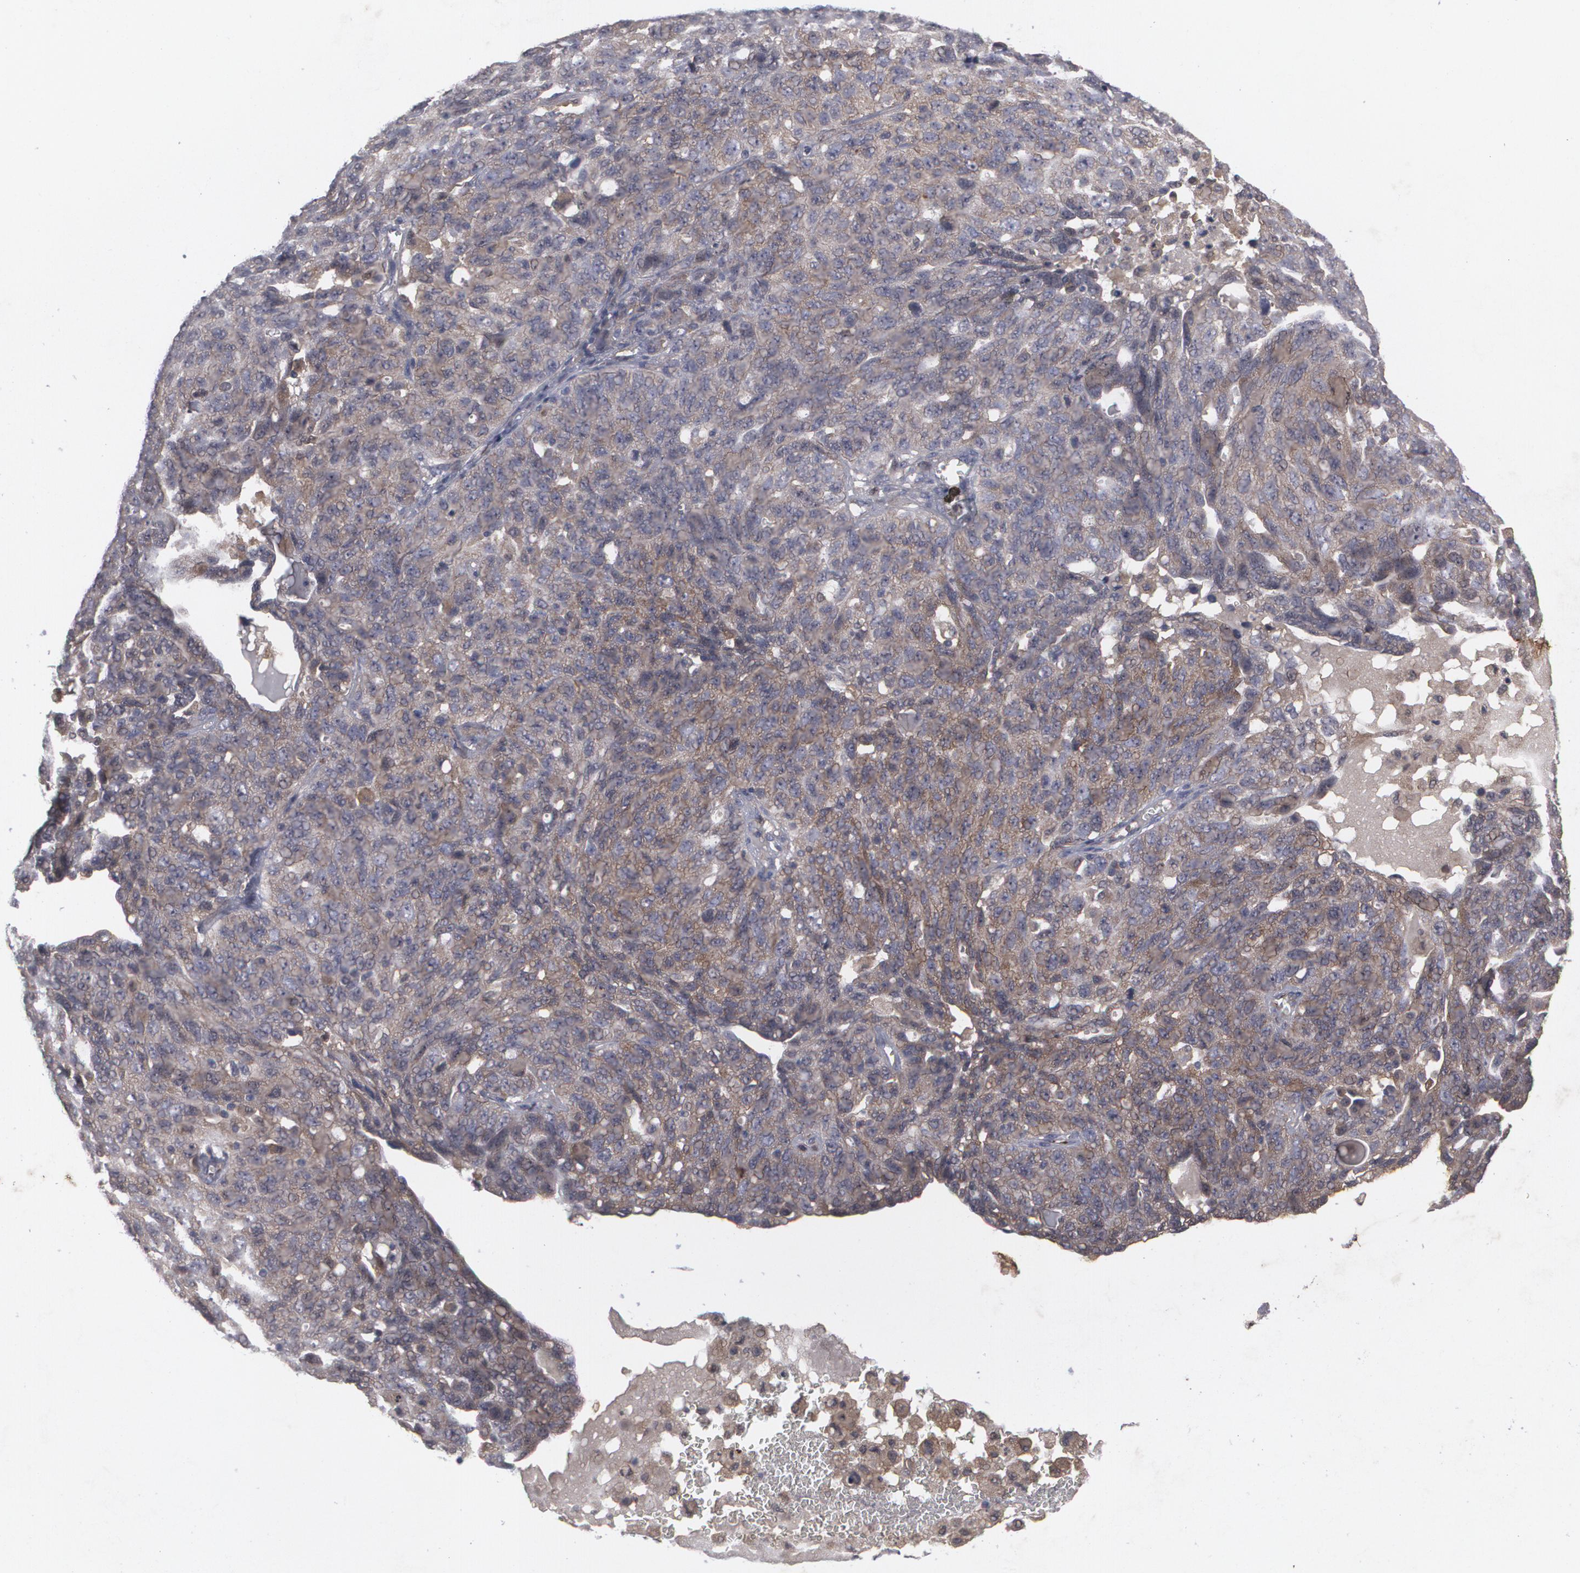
{"staining": {"intensity": "weak", "quantity": "25%-75%", "location": "cytoplasmic/membranous"}, "tissue": "ovarian cancer", "cell_type": "Tumor cells", "image_type": "cancer", "snomed": [{"axis": "morphology", "description": "Cystadenocarcinoma, serous, NOS"}, {"axis": "topography", "description": "Ovary"}], "caption": "The immunohistochemical stain labels weak cytoplasmic/membranous staining in tumor cells of ovarian cancer (serous cystadenocarcinoma) tissue. (DAB IHC, brown staining for protein, blue staining for nuclei).", "gene": "HTT", "patient": {"sex": "female", "age": 71}}